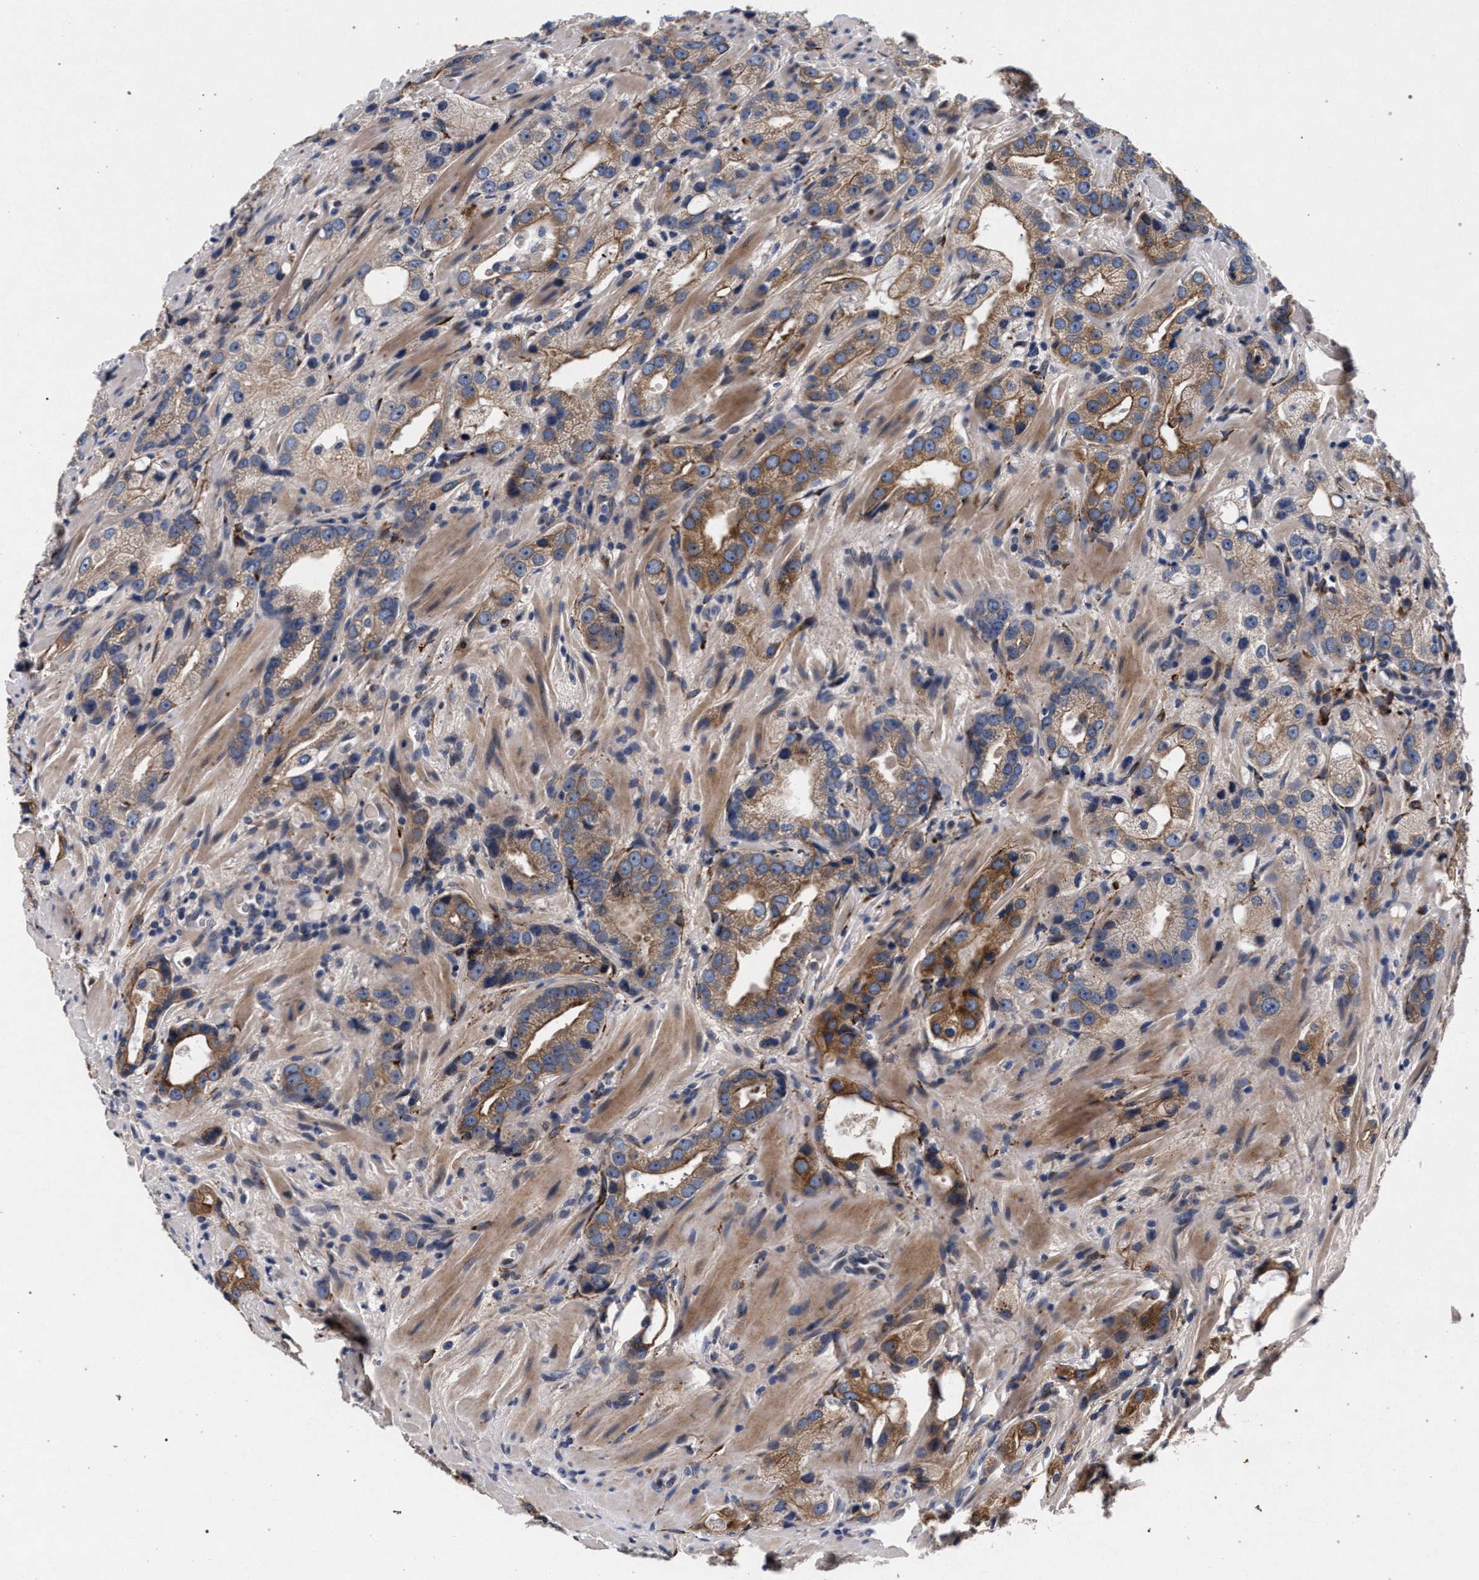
{"staining": {"intensity": "moderate", "quantity": ">75%", "location": "cytoplasmic/membranous"}, "tissue": "prostate cancer", "cell_type": "Tumor cells", "image_type": "cancer", "snomed": [{"axis": "morphology", "description": "Adenocarcinoma, High grade"}, {"axis": "topography", "description": "Prostate"}], "caption": "This image exhibits immunohistochemistry staining of human prostate cancer (adenocarcinoma (high-grade)), with medium moderate cytoplasmic/membranous positivity in approximately >75% of tumor cells.", "gene": "NEK7", "patient": {"sex": "male", "age": 63}}